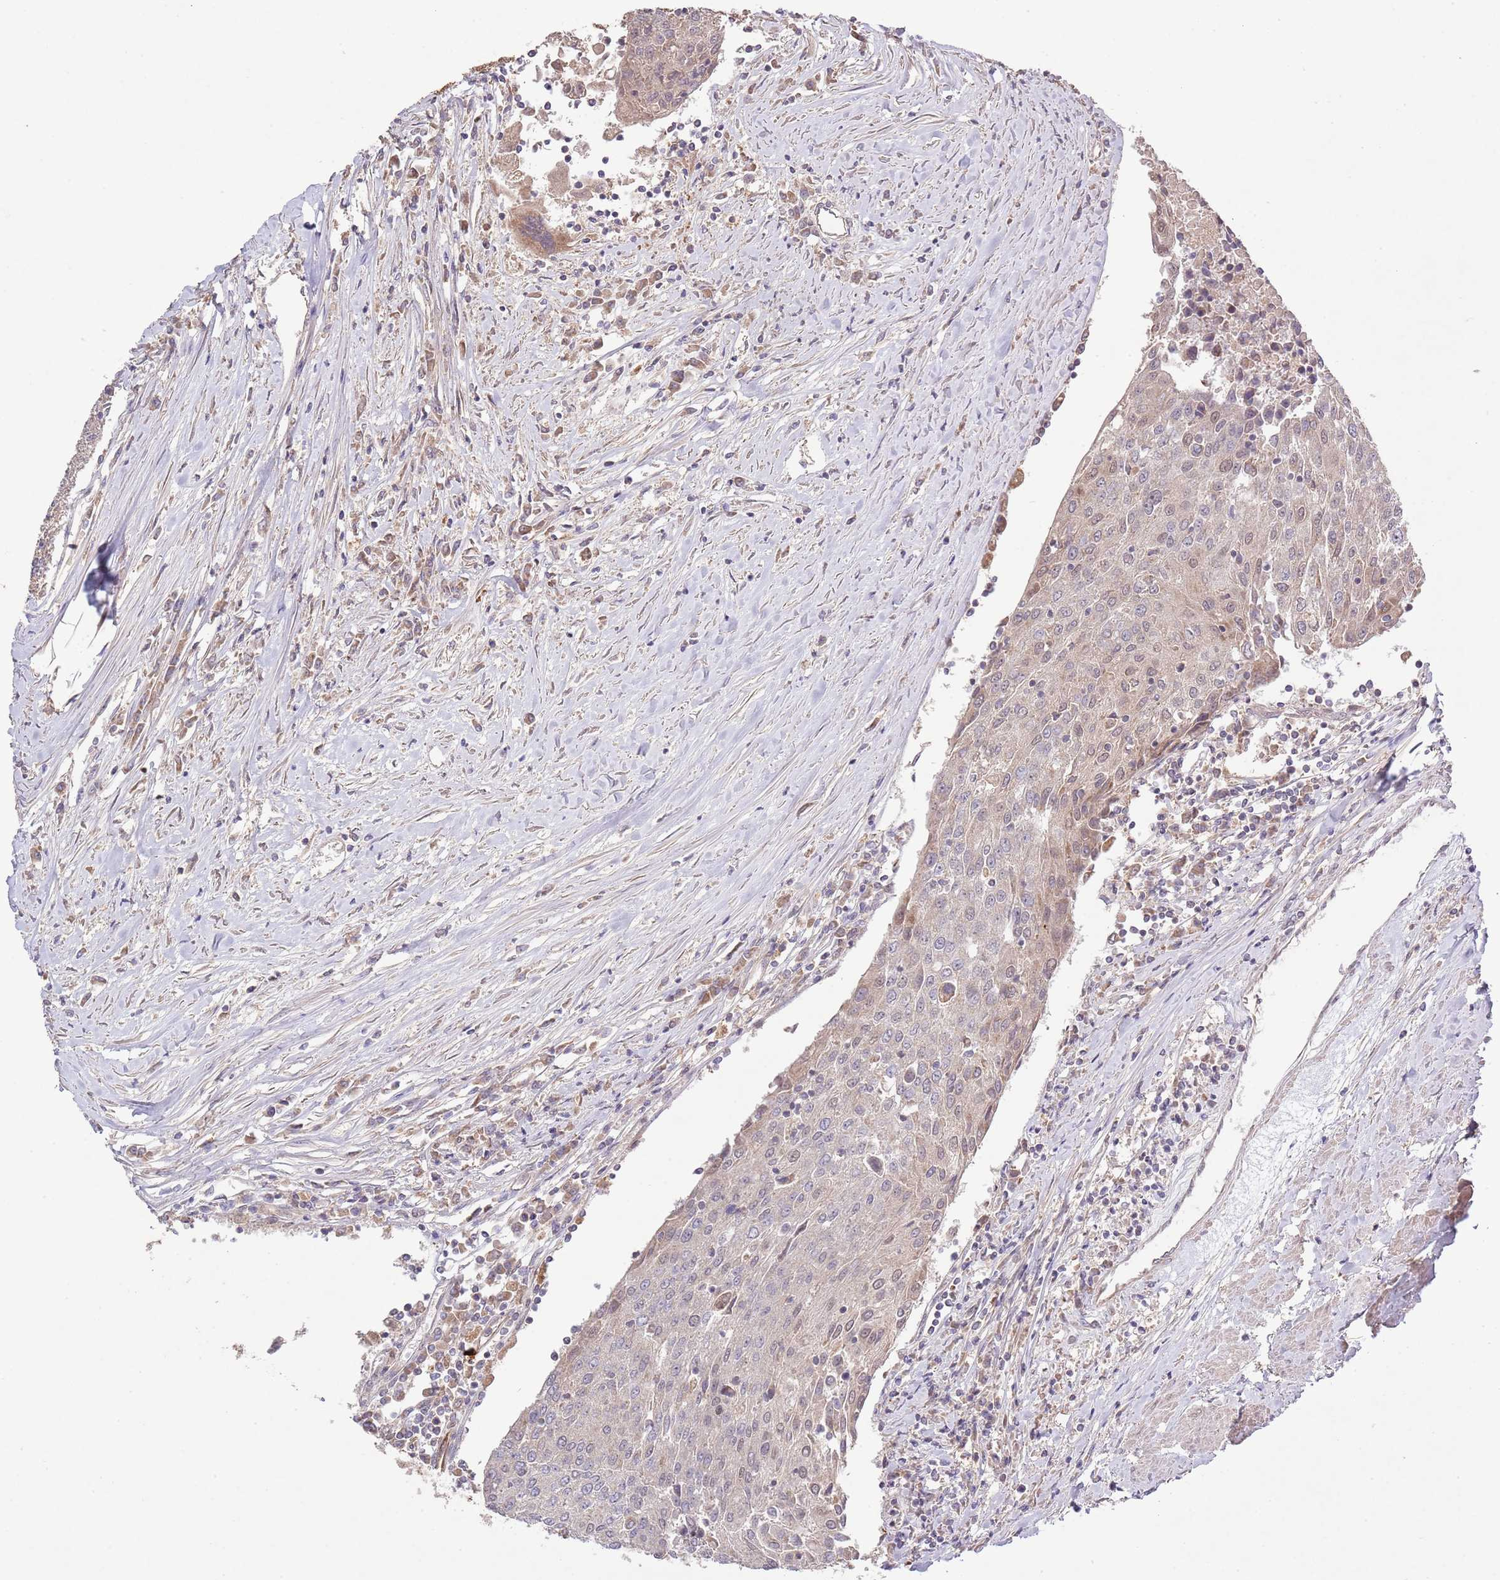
{"staining": {"intensity": "weak", "quantity": "25%-75%", "location": "cytoplasmic/membranous"}, "tissue": "urothelial cancer", "cell_type": "Tumor cells", "image_type": "cancer", "snomed": [{"axis": "morphology", "description": "Urothelial carcinoma, High grade"}, {"axis": "topography", "description": "Urinary bladder"}], "caption": "Immunohistochemistry (IHC) (DAB (3,3'-diaminobenzidine)) staining of high-grade urothelial carcinoma exhibits weak cytoplasmic/membranous protein positivity in about 25%-75% of tumor cells. (IHC, brightfield microscopy, high magnification).", "gene": "IVD", "patient": {"sex": "female", "age": 85}}